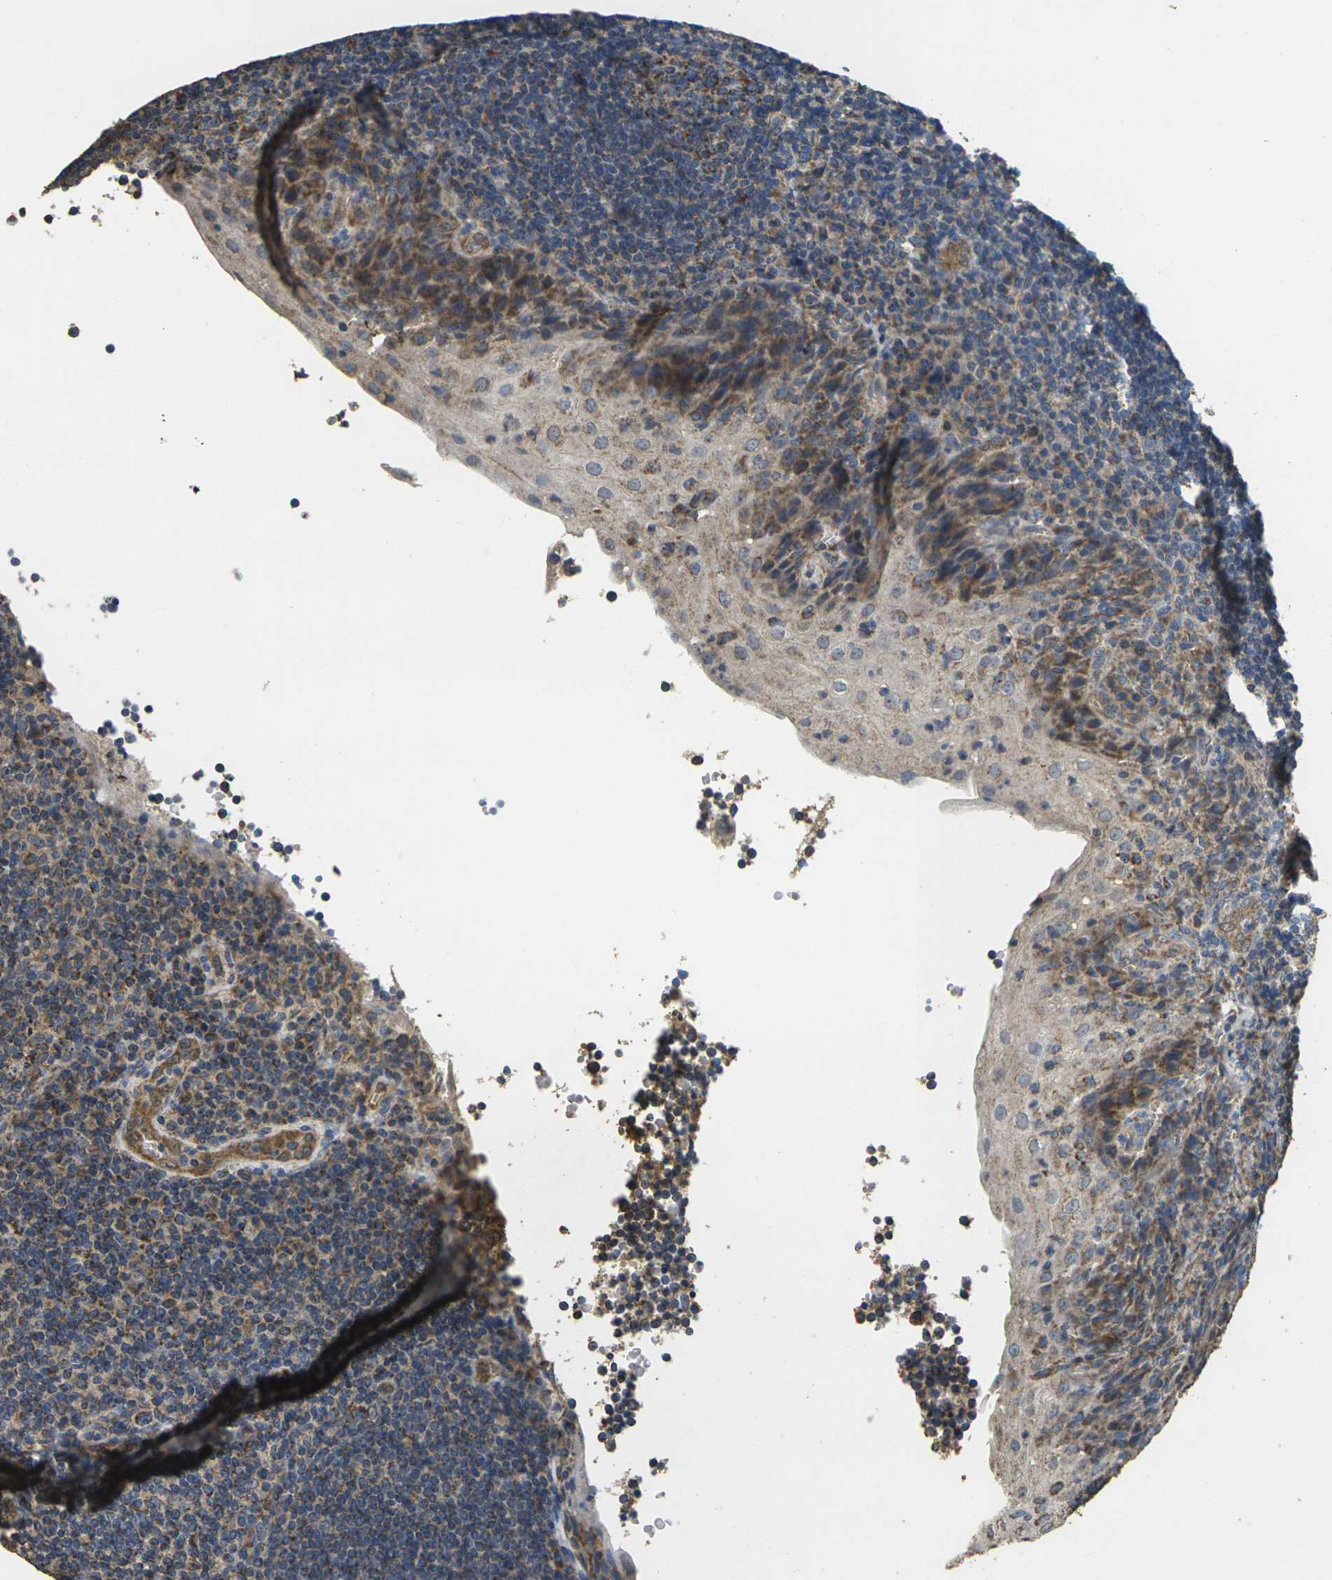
{"staining": {"intensity": "moderate", "quantity": ">75%", "location": "cytoplasmic/membranous"}, "tissue": "tonsil", "cell_type": "Germinal center cells", "image_type": "normal", "snomed": [{"axis": "morphology", "description": "Normal tissue, NOS"}, {"axis": "topography", "description": "Tonsil"}], "caption": "IHC histopathology image of benign human tonsil stained for a protein (brown), which reveals medium levels of moderate cytoplasmic/membranous positivity in approximately >75% of germinal center cells.", "gene": "MAPK11", "patient": {"sex": "male", "age": 37}}